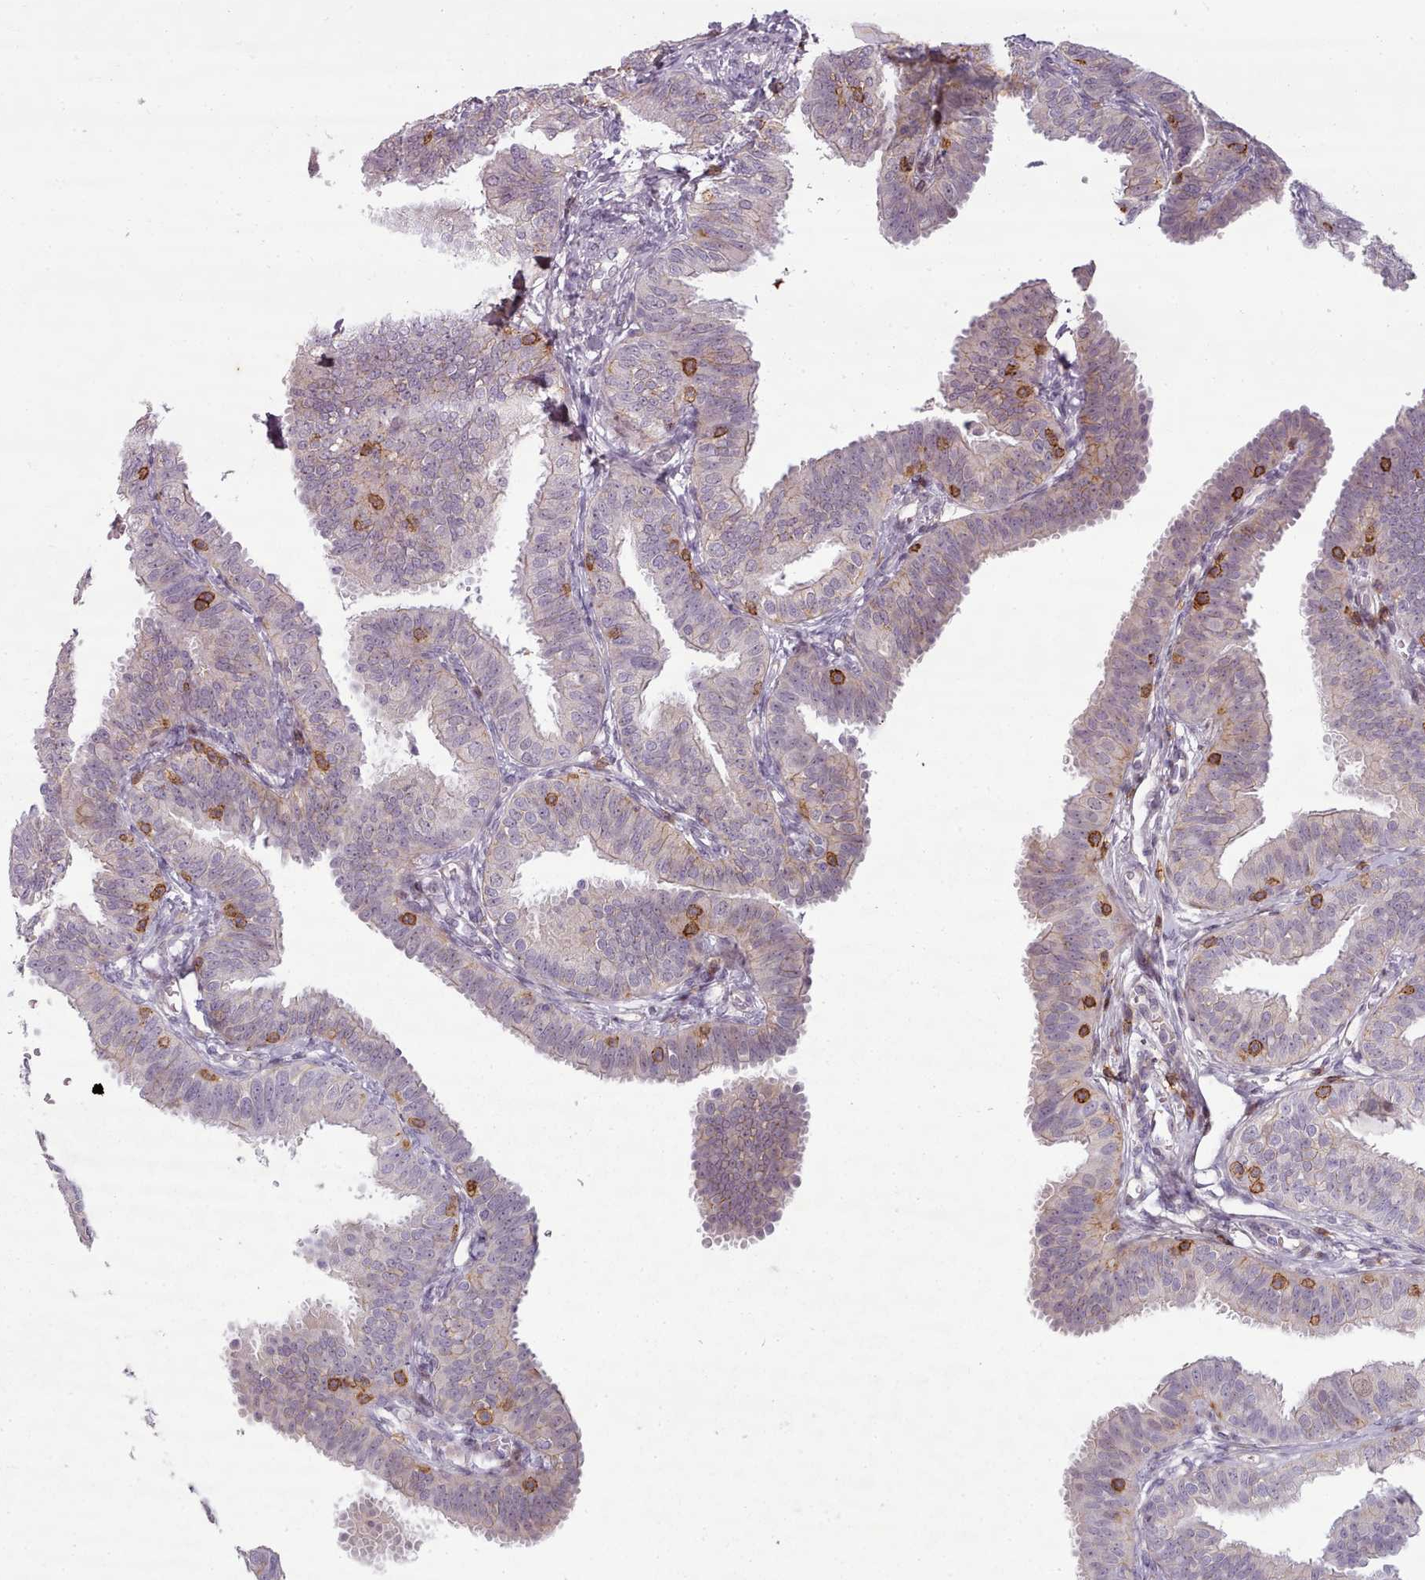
{"staining": {"intensity": "weak", "quantity": "<25%", "location": "cytoplasmic/membranous"}, "tissue": "fallopian tube", "cell_type": "Glandular cells", "image_type": "normal", "snomed": [{"axis": "morphology", "description": "Normal tissue, NOS"}, {"axis": "topography", "description": "Fallopian tube"}], "caption": "Protein analysis of benign fallopian tube demonstrates no significant staining in glandular cells. (DAB immunohistochemistry (IHC) with hematoxylin counter stain).", "gene": "ZNF583", "patient": {"sex": "female", "age": 35}}